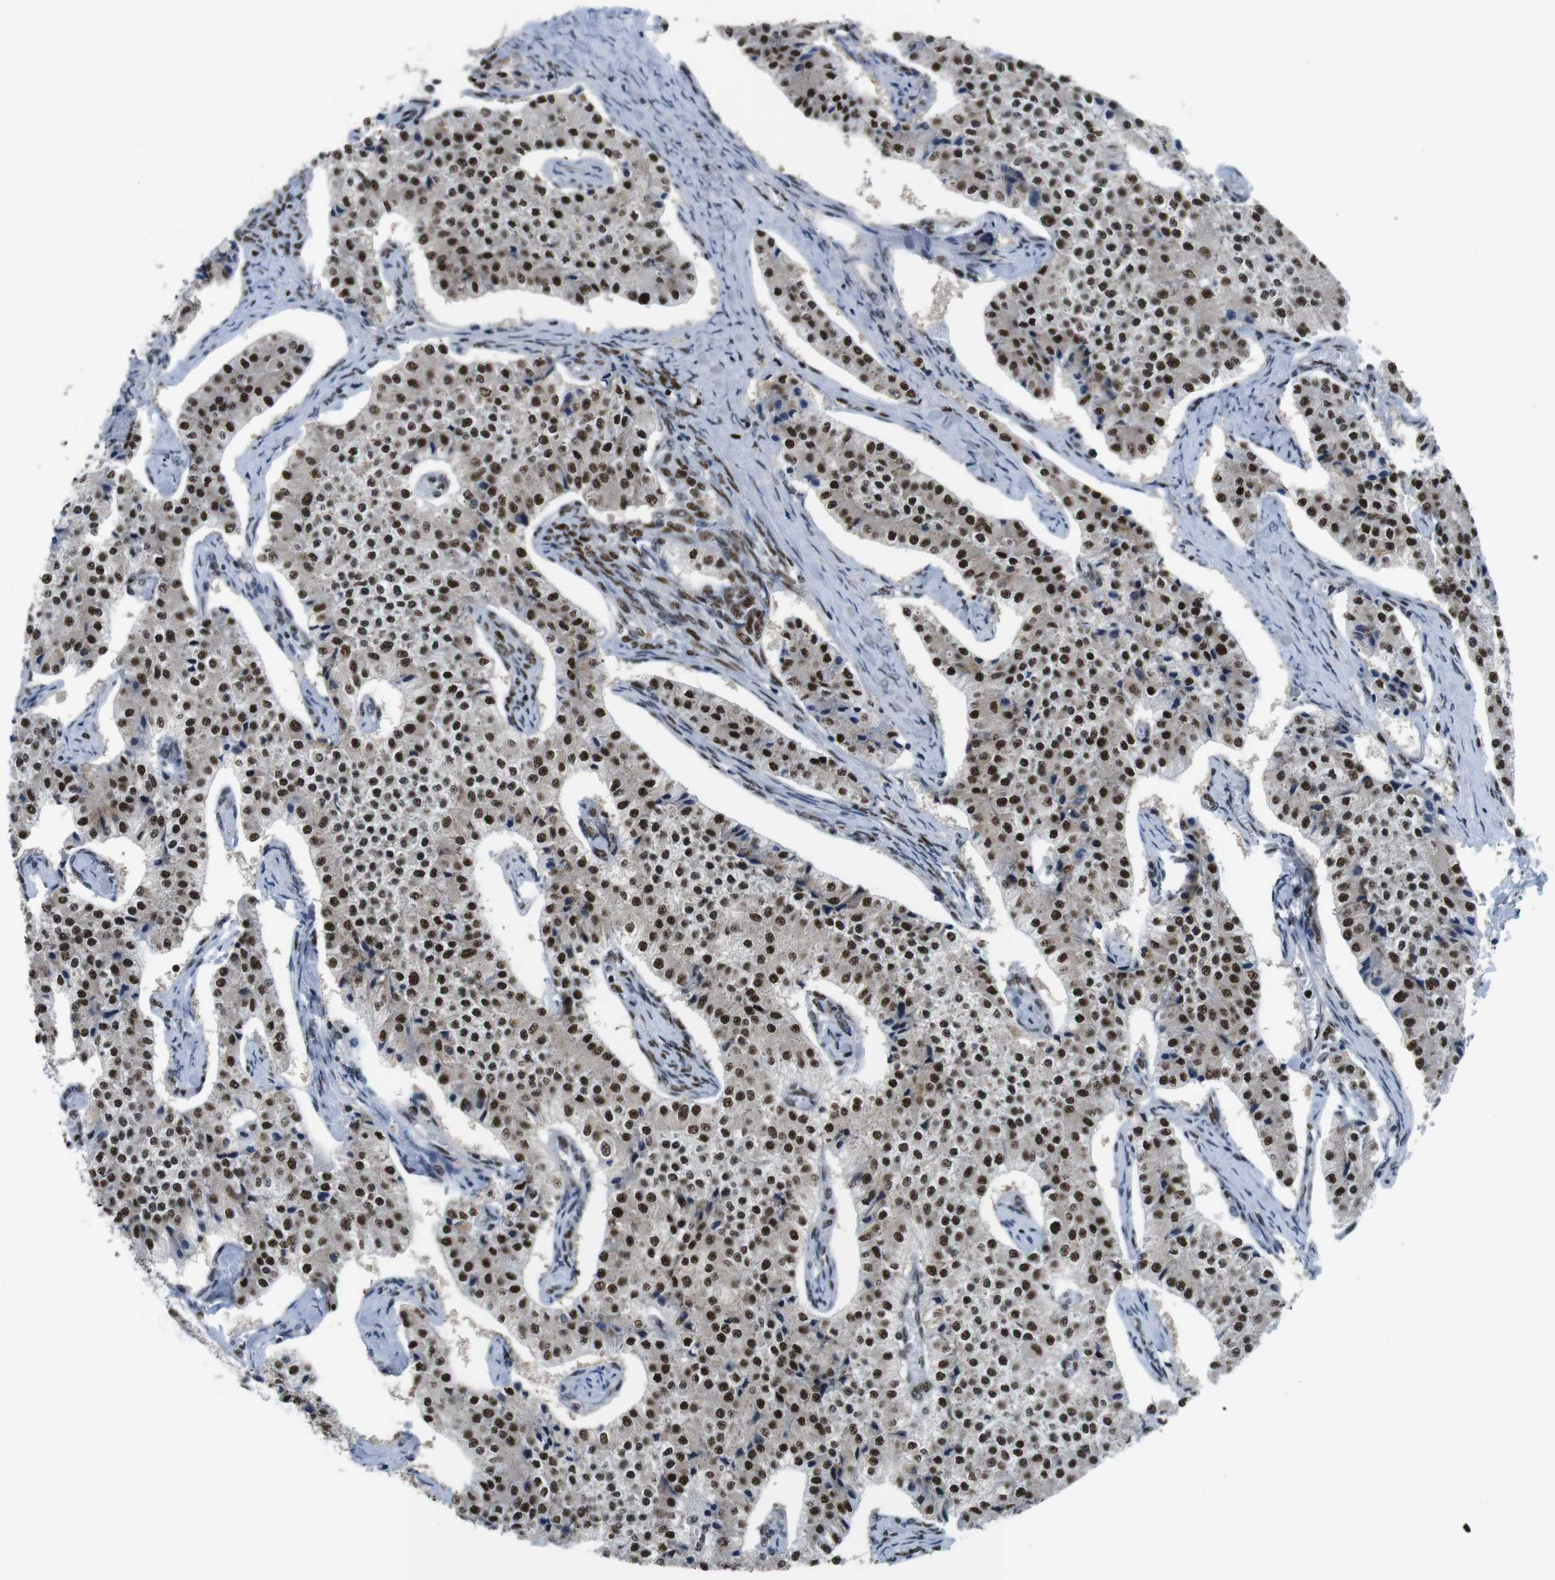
{"staining": {"intensity": "strong", "quantity": ">75%", "location": "nuclear"}, "tissue": "carcinoid", "cell_type": "Tumor cells", "image_type": "cancer", "snomed": [{"axis": "morphology", "description": "Carcinoid, malignant, NOS"}, {"axis": "topography", "description": "Colon"}], "caption": "High-magnification brightfield microscopy of carcinoid stained with DAB (3,3'-diaminobenzidine) (brown) and counterstained with hematoxylin (blue). tumor cells exhibit strong nuclear expression is identified in about>75% of cells.", "gene": "PSME3", "patient": {"sex": "female", "age": 52}}